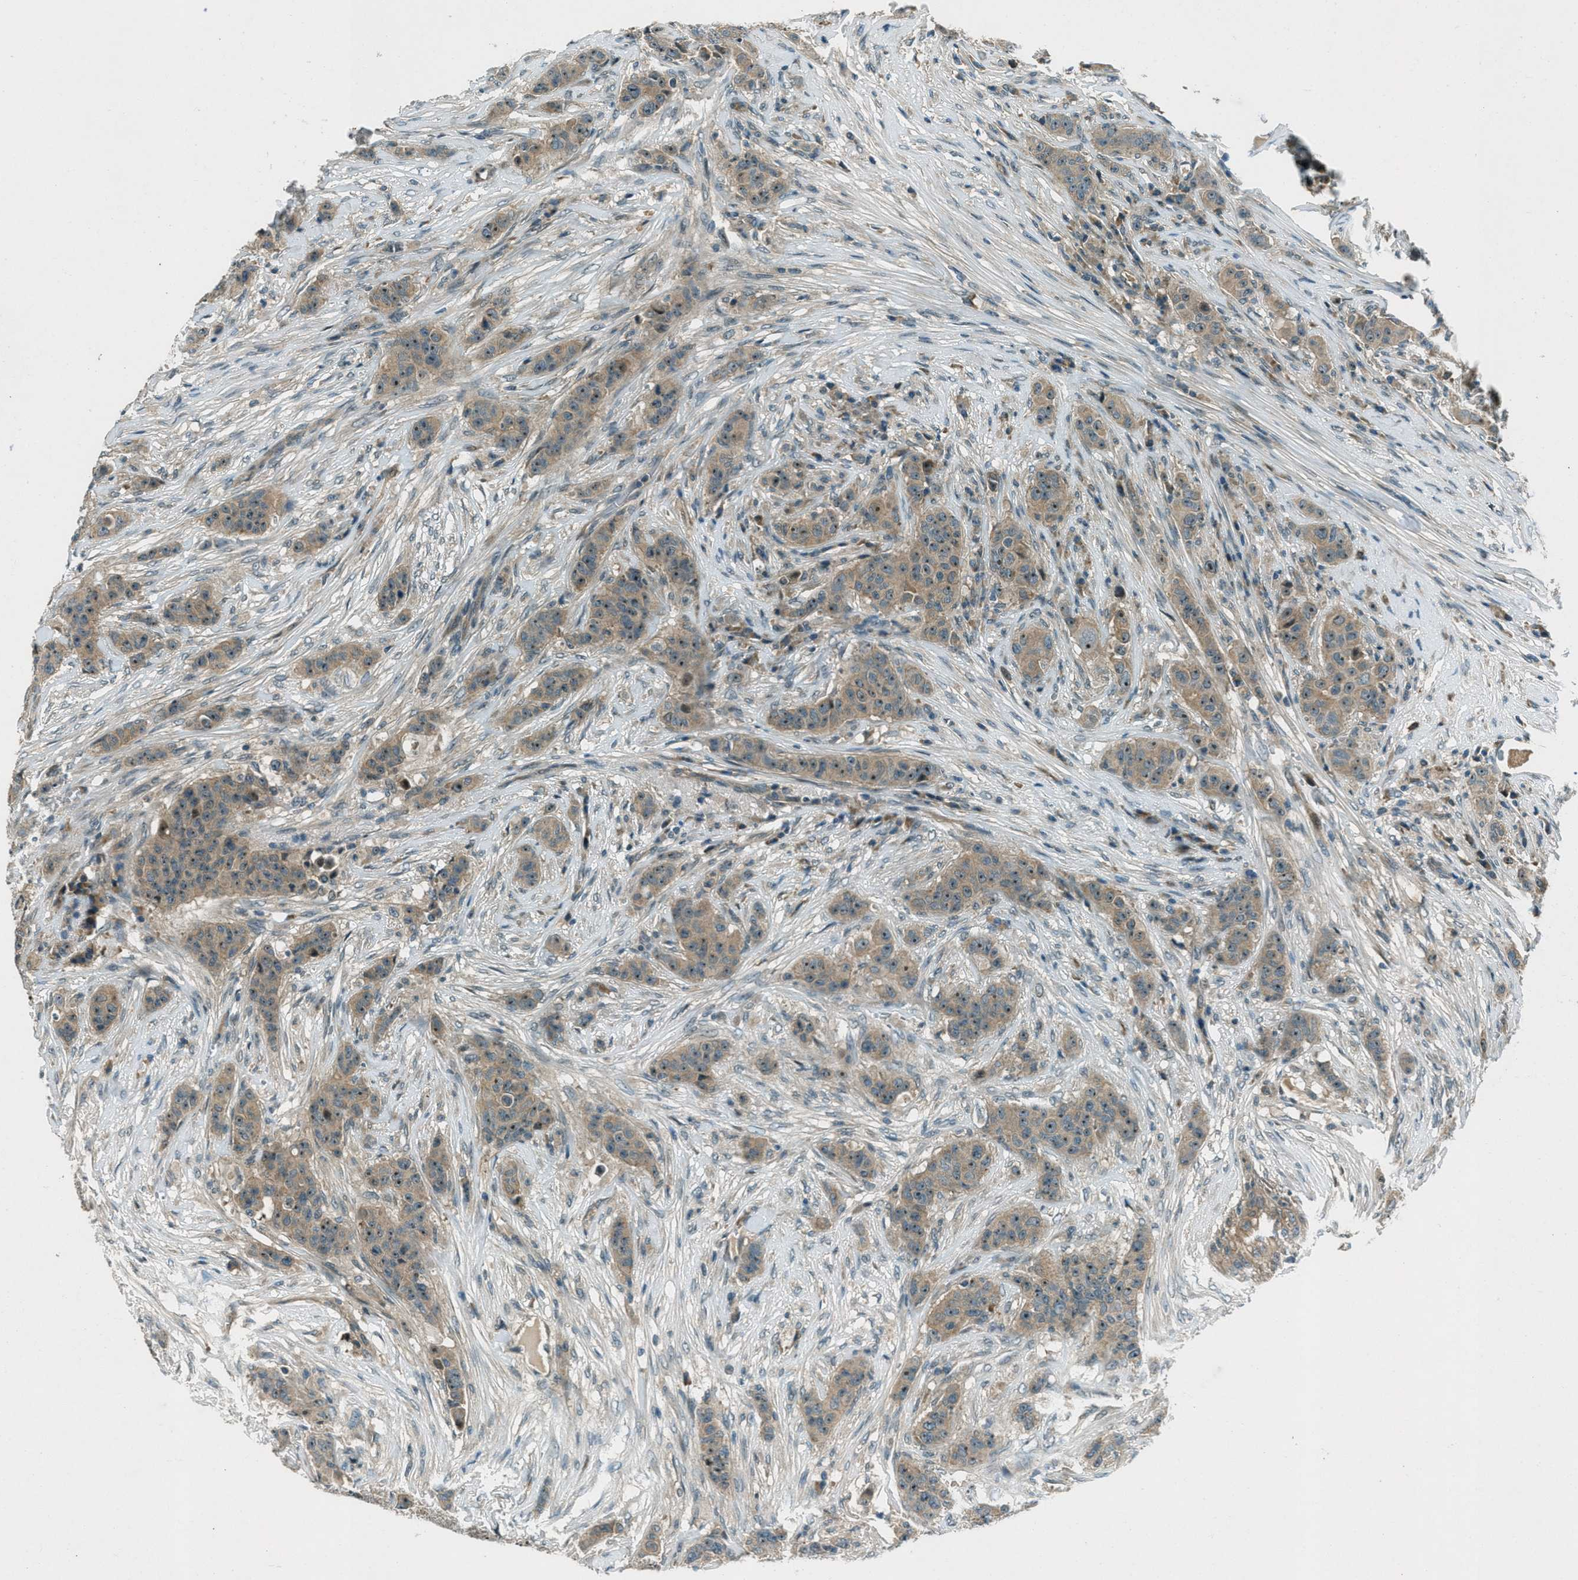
{"staining": {"intensity": "weak", "quantity": ">75%", "location": "cytoplasmic/membranous,nuclear"}, "tissue": "breast cancer", "cell_type": "Tumor cells", "image_type": "cancer", "snomed": [{"axis": "morphology", "description": "Normal tissue, NOS"}, {"axis": "morphology", "description": "Duct carcinoma"}, {"axis": "topography", "description": "Breast"}], "caption": "A low amount of weak cytoplasmic/membranous and nuclear positivity is identified in approximately >75% of tumor cells in breast cancer (infiltrating ductal carcinoma) tissue. The staining is performed using DAB brown chromogen to label protein expression. The nuclei are counter-stained blue using hematoxylin.", "gene": "STK11", "patient": {"sex": "female", "age": 40}}